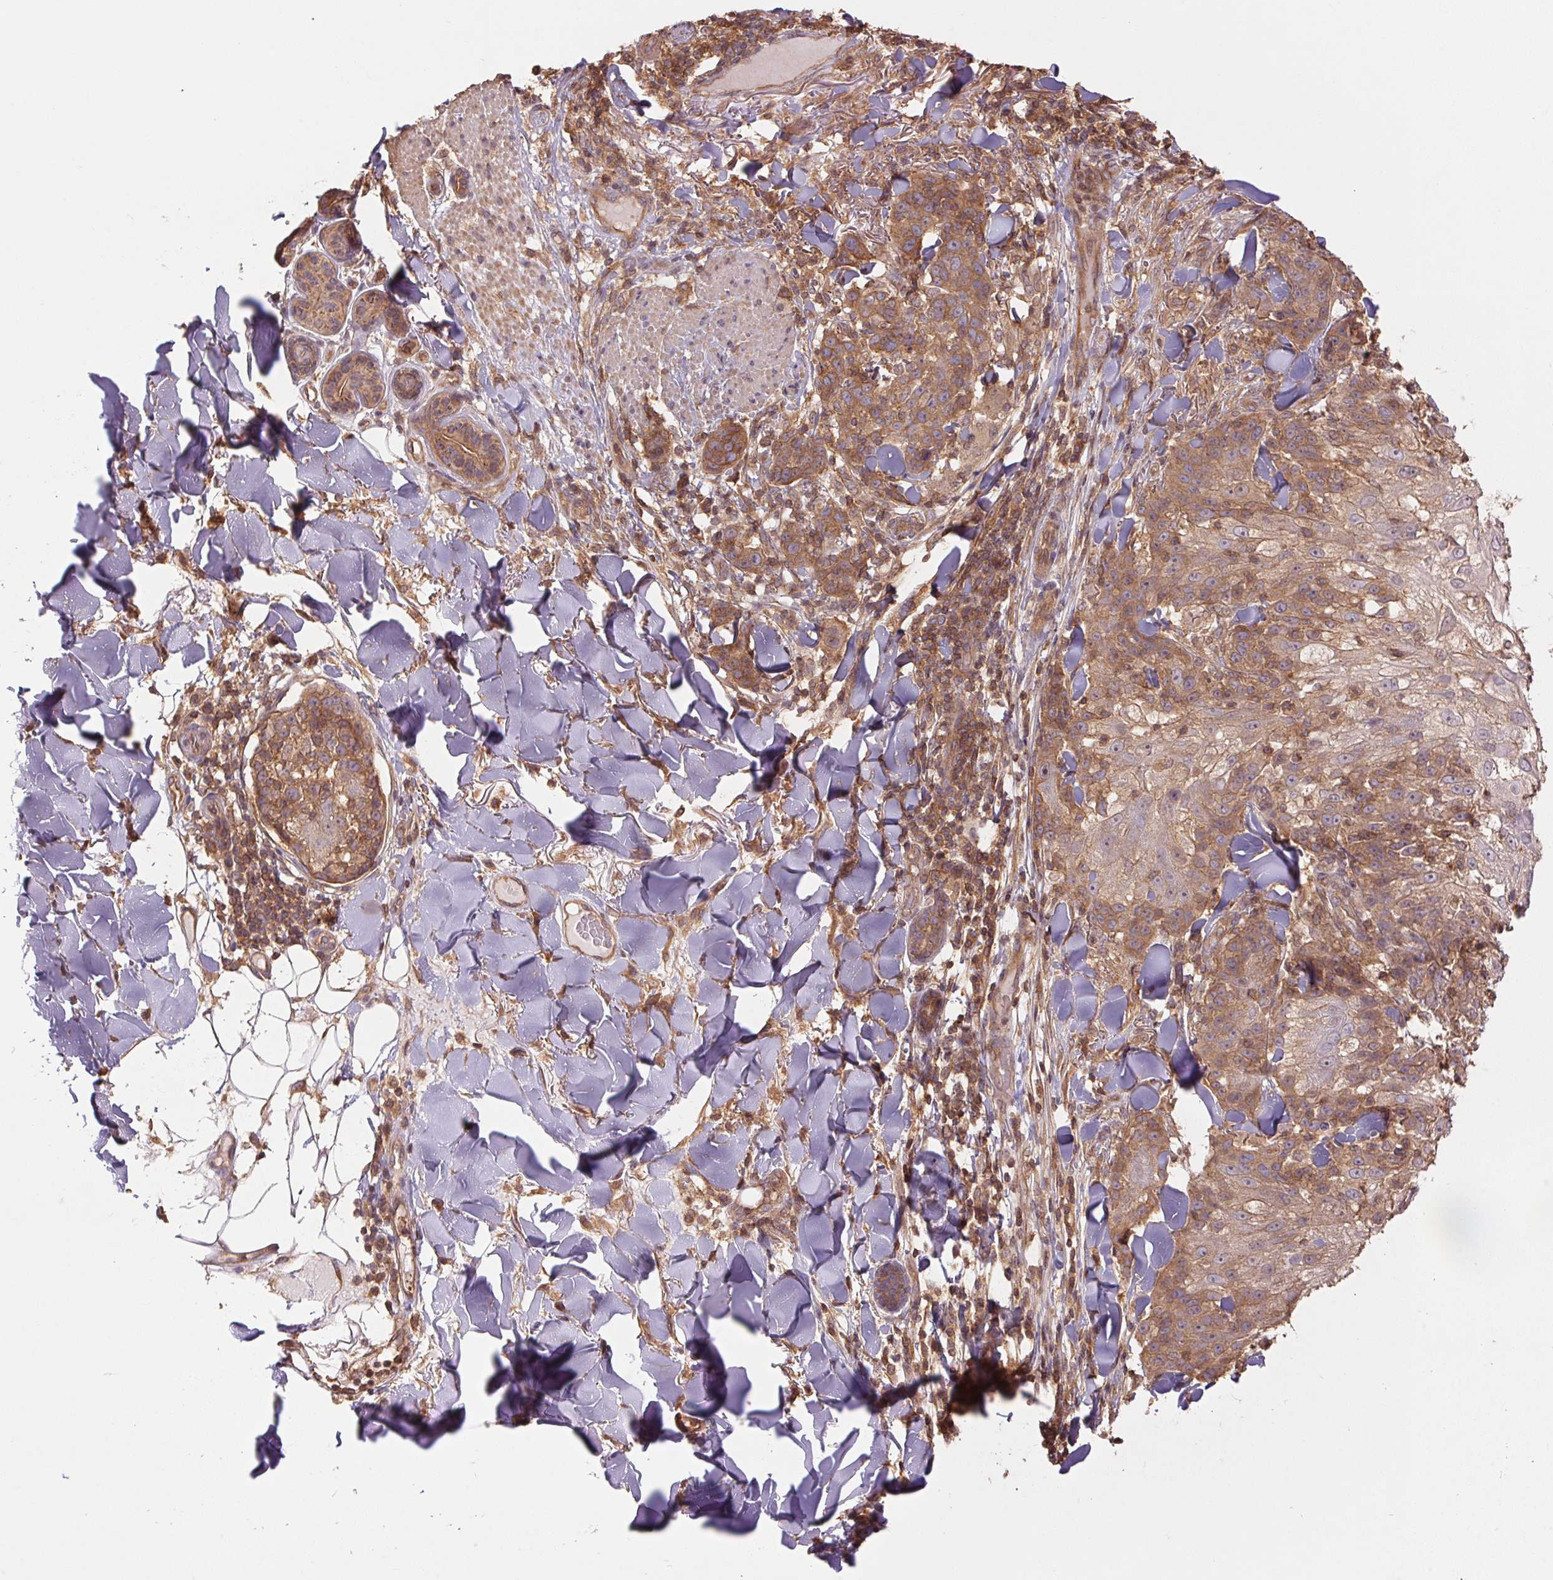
{"staining": {"intensity": "moderate", "quantity": "25%-75%", "location": "cytoplasmic/membranous"}, "tissue": "skin cancer", "cell_type": "Tumor cells", "image_type": "cancer", "snomed": [{"axis": "morphology", "description": "Normal tissue, NOS"}, {"axis": "morphology", "description": "Squamous cell carcinoma, NOS"}, {"axis": "topography", "description": "Skin"}], "caption": "A medium amount of moderate cytoplasmic/membranous expression is seen in approximately 25%-75% of tumor cells in skin cancer (squamous cell carcinoma) tissue.", "gene": "TUBA3D", "patient": {"sex": "female", "age": 83}}